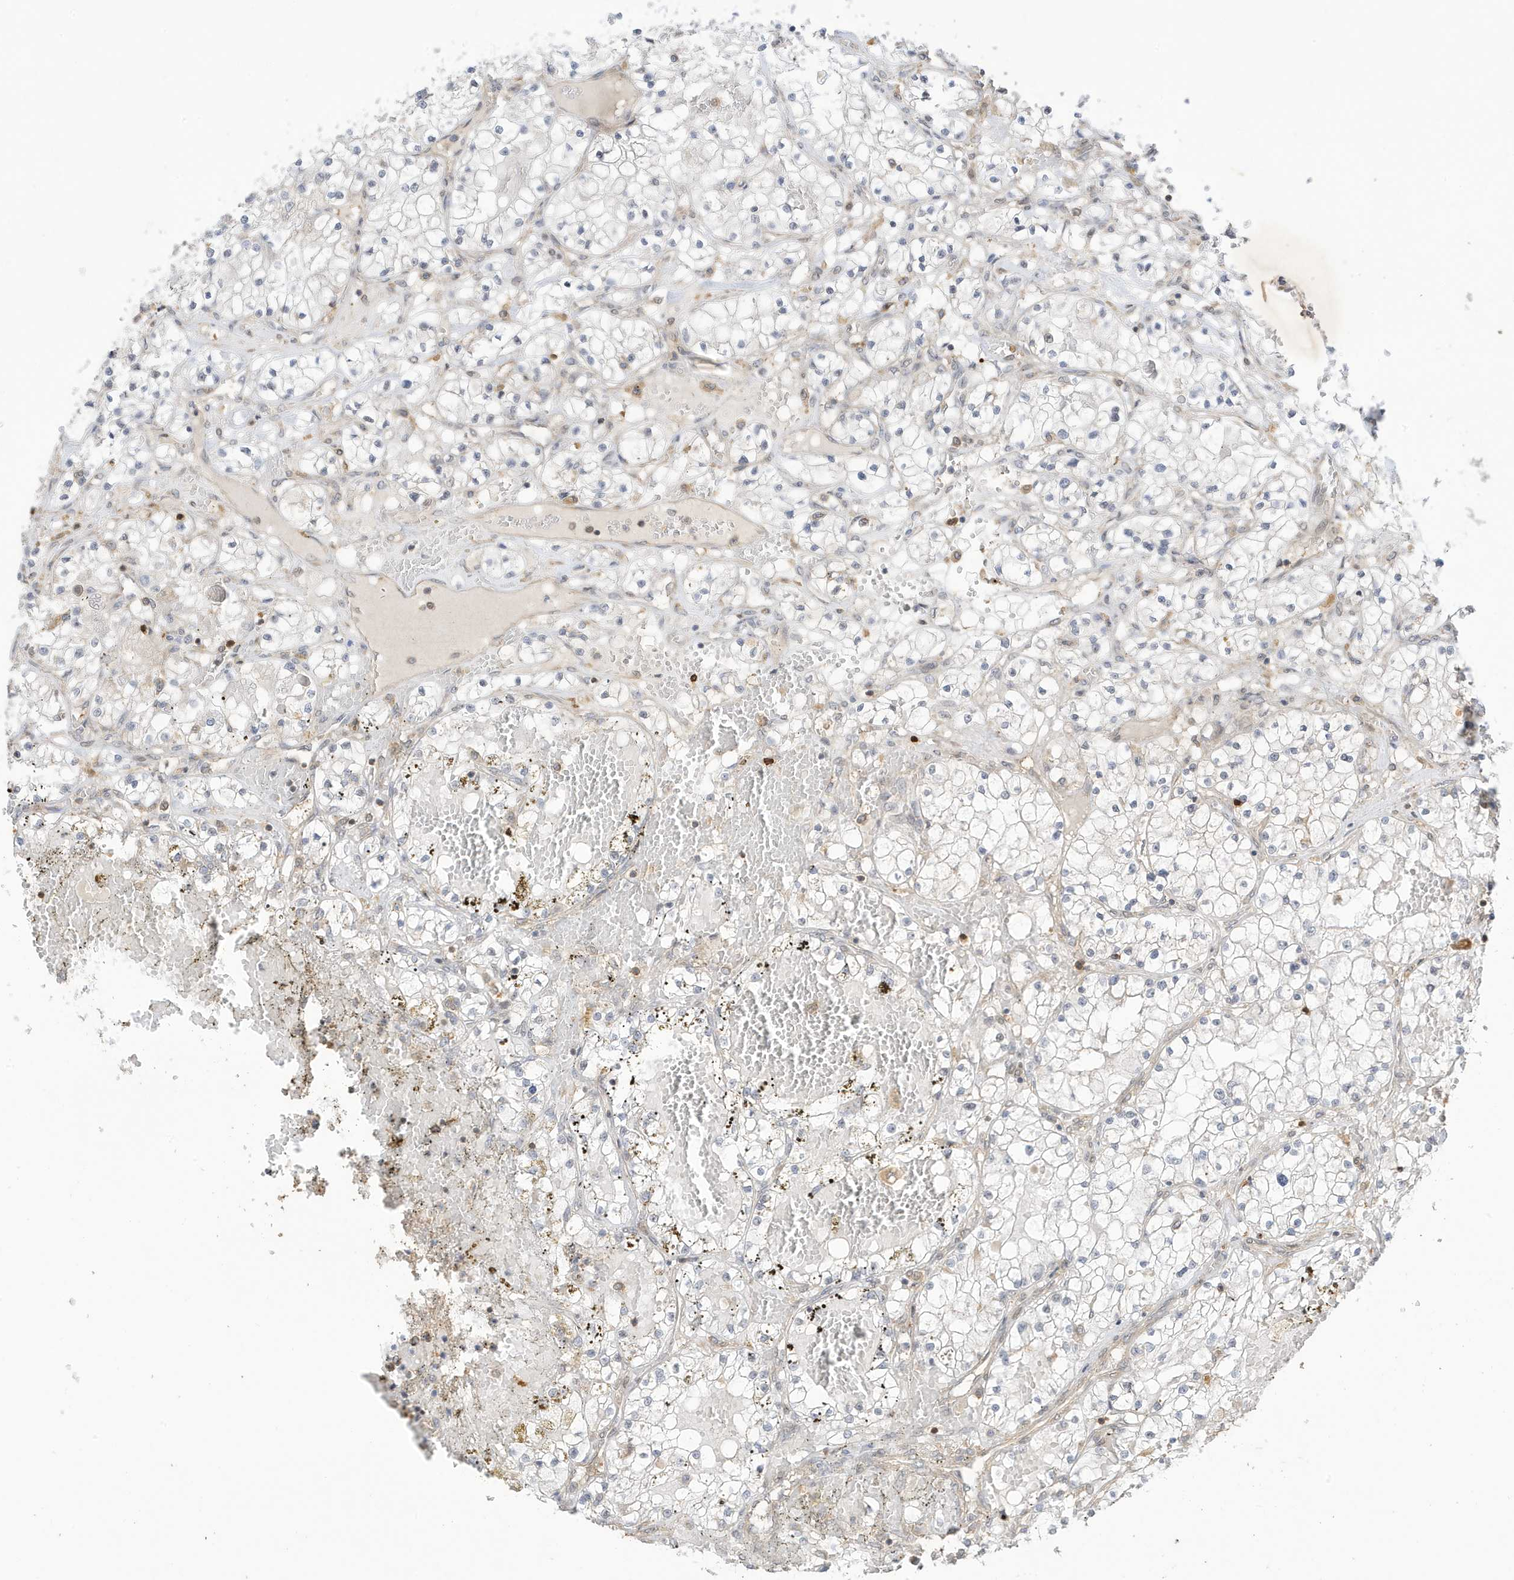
{"staining": {"intensity": "negative", "quantity": "none", "location": "none"}, "tissue": "renal cancer", "cell_type": "Tumor cells", "image_type": "cancer", "snomed": [{"axis": "morphology", "description": "Normal tissue, NOS"}, {"axis": "morphology", "description": "Adenocarcinoma, NOS"}, {"axis": "topography", "description": "Kidney"}], "caption": "Tumor cells show no significant staining in renal cancer (adenocarcinoma).", "gene": "TAB3", "patient": {"sex": "male", "age": 68}}